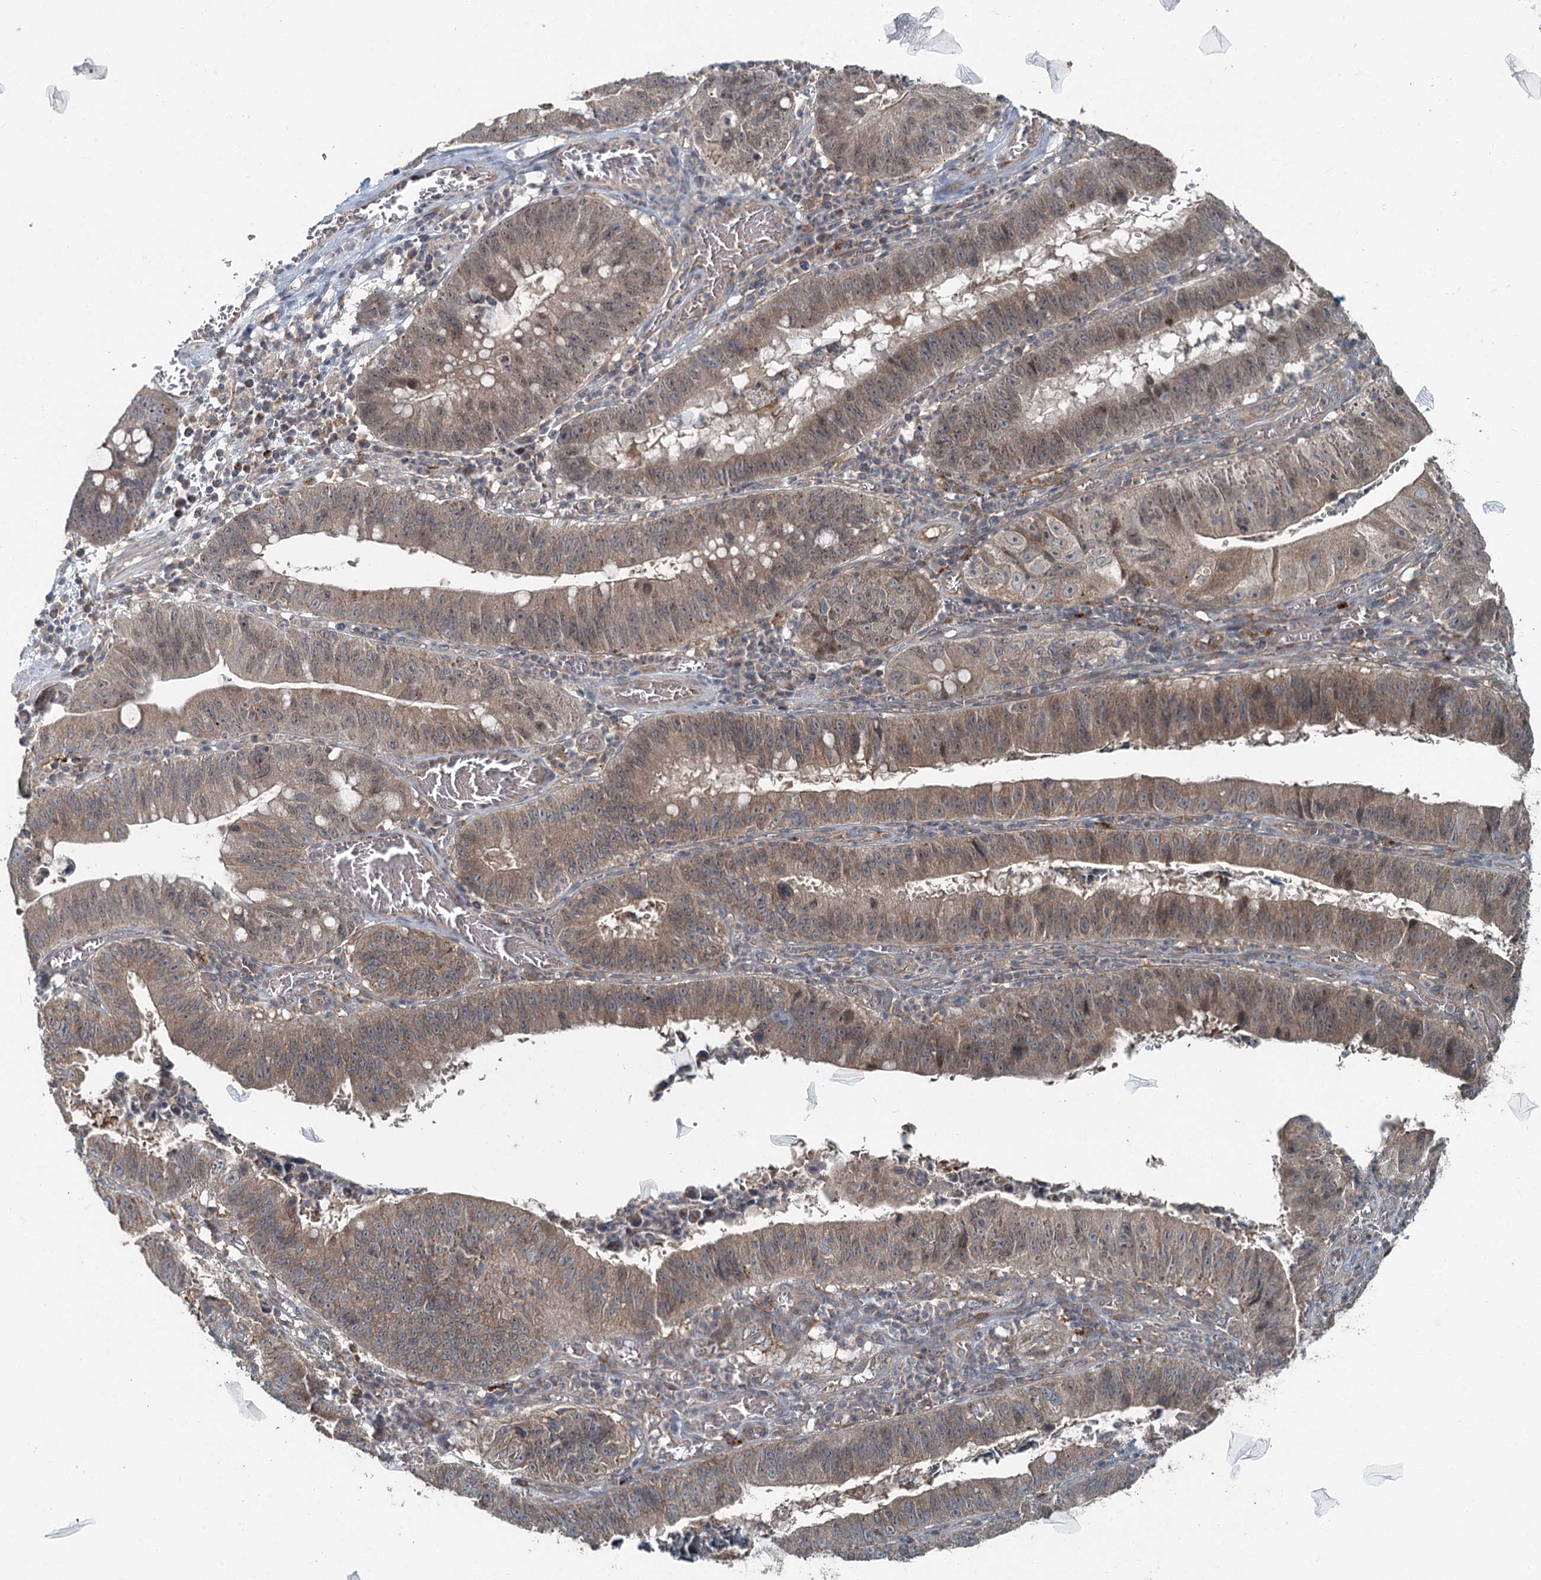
{"staining": {"intensity": "moderate", "quantity": ">75%", "location": "cytoplasmic/membranous,nuclear"}, "tissue": "stomach cancer", "cell_type": "Tumor cells", "image_type": "cancer", "snomed": [{"axis": "morphology", "description": "Adenocarcinoma, NOS"}, {"axis": "topography", "description": "Stomach"}], "caption": "IHC (DAB (3,3'-diaminobenzidine)) staining of stomach adenocarcinoma reveals moderate cytoplasmic/membranous and nuclear protein positivity in approximately >75% of tumor cells.", "gene": "SKIC3", "patient": {"sex": "male", "age": 59}}